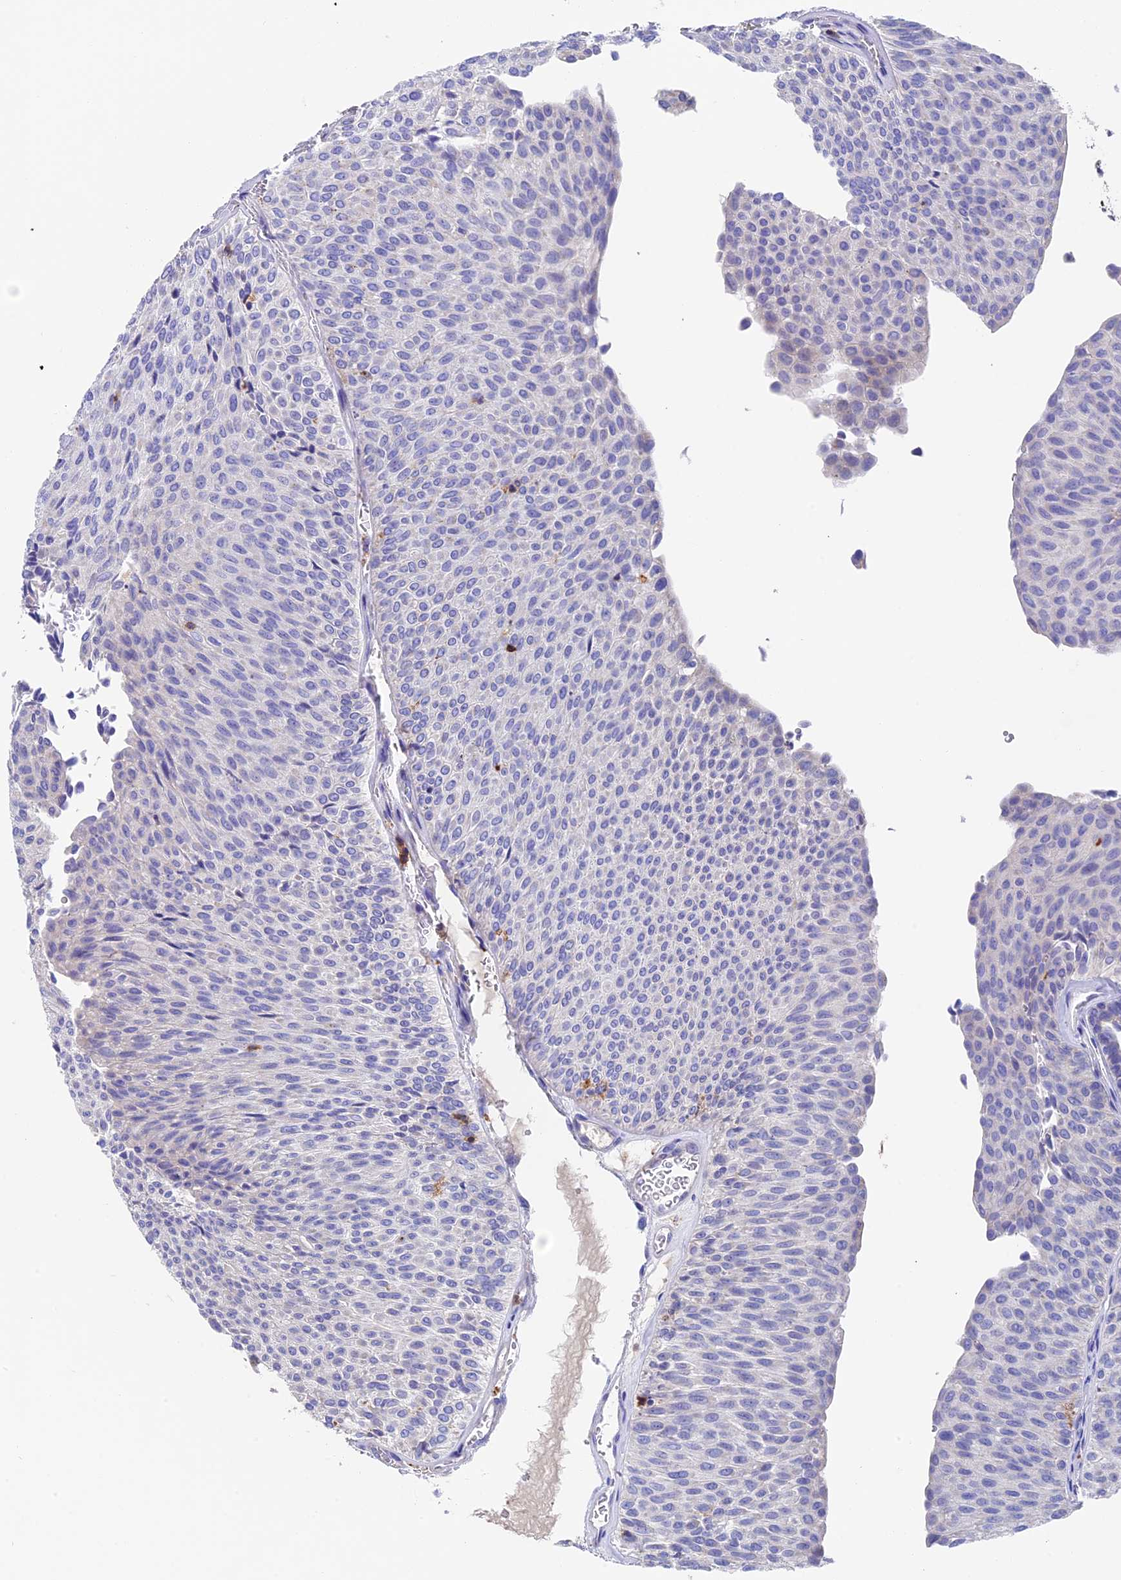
{"staining": {"intensity": "negative", "quantity": "none", "location": "none"}, "tissue": "urothelial cancer", "cell_type": "Tumor cells", "image_type": "cancer", "snomed": [{"axis": "morphology", "description": "Urothelial carcinoma, Low grade"}, {"axis": "topography", "description": "Urinary bladder"}], "caption": "The IHC photomicrograph has no significant staining in tumor cells of urothelial cancer tissue. (DAB (3,3'-diaminobenzidine) immunohistochemistry (IHC) visualized using brightfield microscopy, high magnification).", "gene": "ADAT1", "patient": {"sex": "male", "age": 78}}